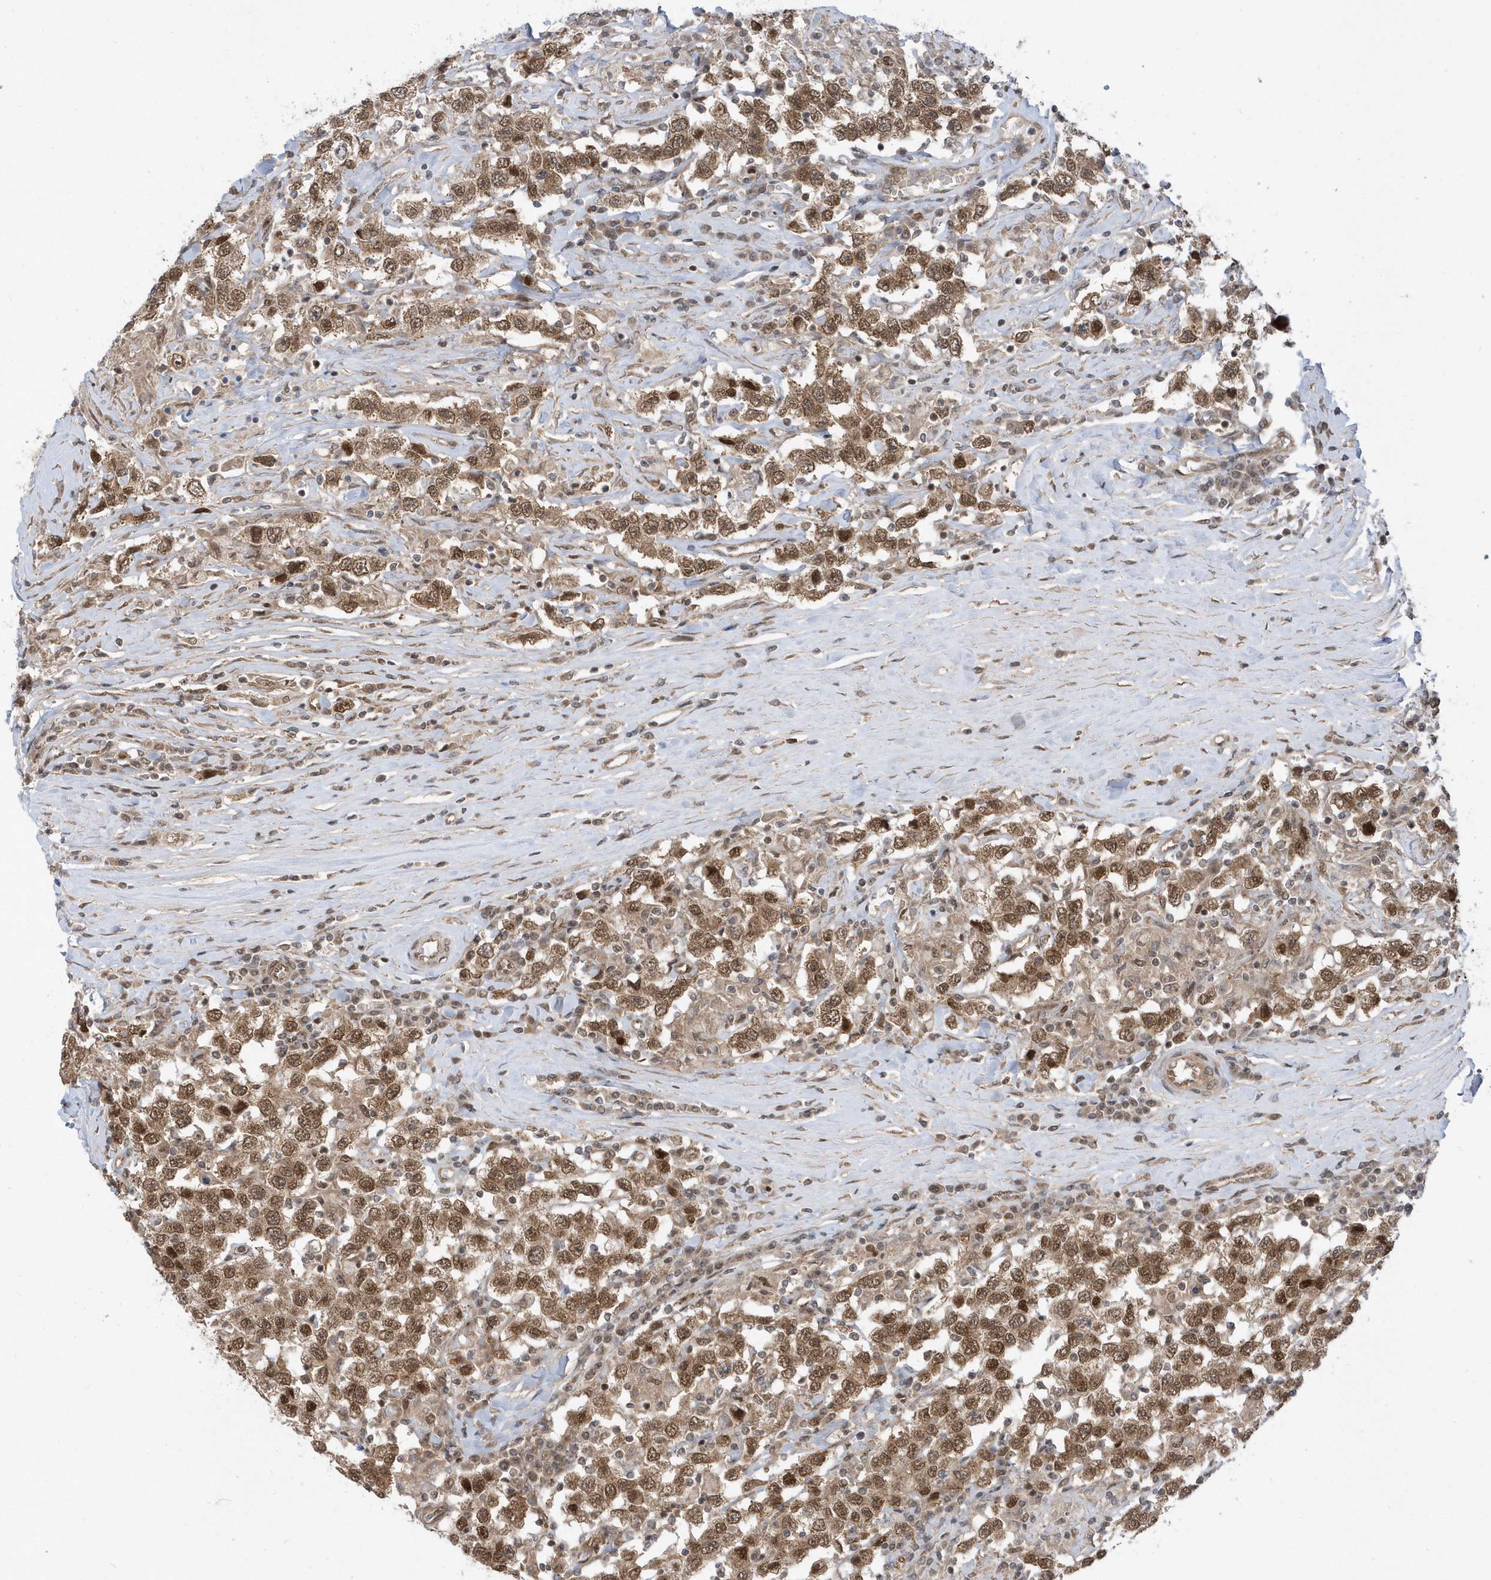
{"staining": {"intensity": "moderate", "quantity": ">75%", "location": "cytoplasmic/membranous,nuclear"}, "tissue": "testis cancer", "cell_type": "Tumor cells", "image_type": "cancer", "snomed": [{"axis": "morphology", "description": "Seminoma, NOS"}, {"axis": "topography", "description": "Testis"}], "caption": "Testis seminoma stained for a protein displays moderate cytoplasmic/membranous and nuclear positivity in tumor cells.", "gene": "USP53", "patient": {"sex": "male", "age": 41}}